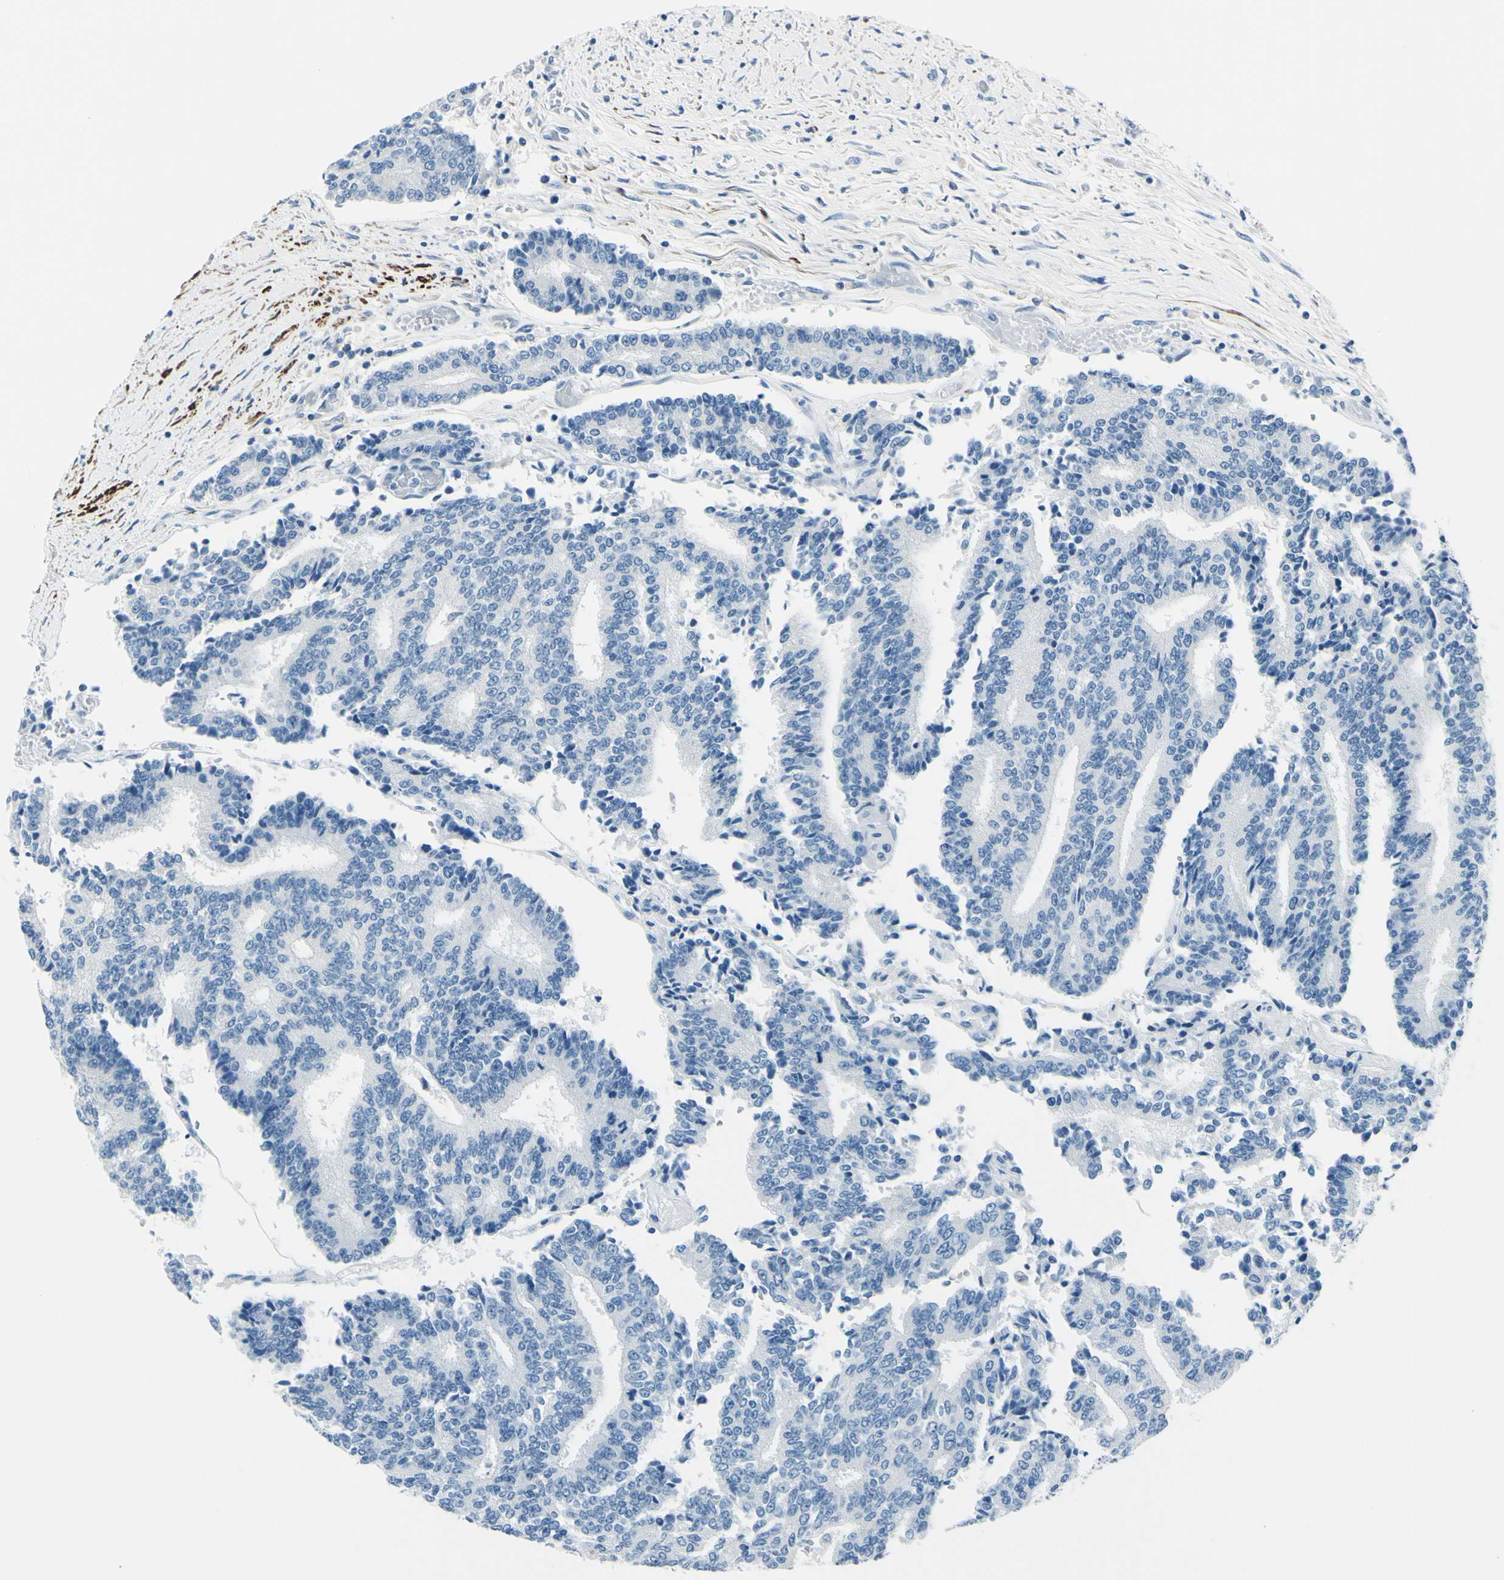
{"staining": {"intensity": "negative", "quantity": "none", "location": "none"}, "tissue": "prostate cancer", "cell_type": "Tumor cells", "image_type": "cancer", "snomed": [{"axis": "morphology", "description": "Normal tissue, NOS"}, {"axis": "morphology", "description": "Adenocarcinoma, High grade"}, {"axis": "topography", "description": "Prostate"}, {"axis": "topography", "description": "Seminal veicle"}], "caption": "Immunohistochemistry photomicrograph of human prostate cancer (adenocarcinoma (high-grade)) stained for a protein (brown), which demonstrates no positivity in tumor cells. (DAB IHC, high magnification).", "gene": "CDH15", "patient": {"sex": "male", "age": 55}}